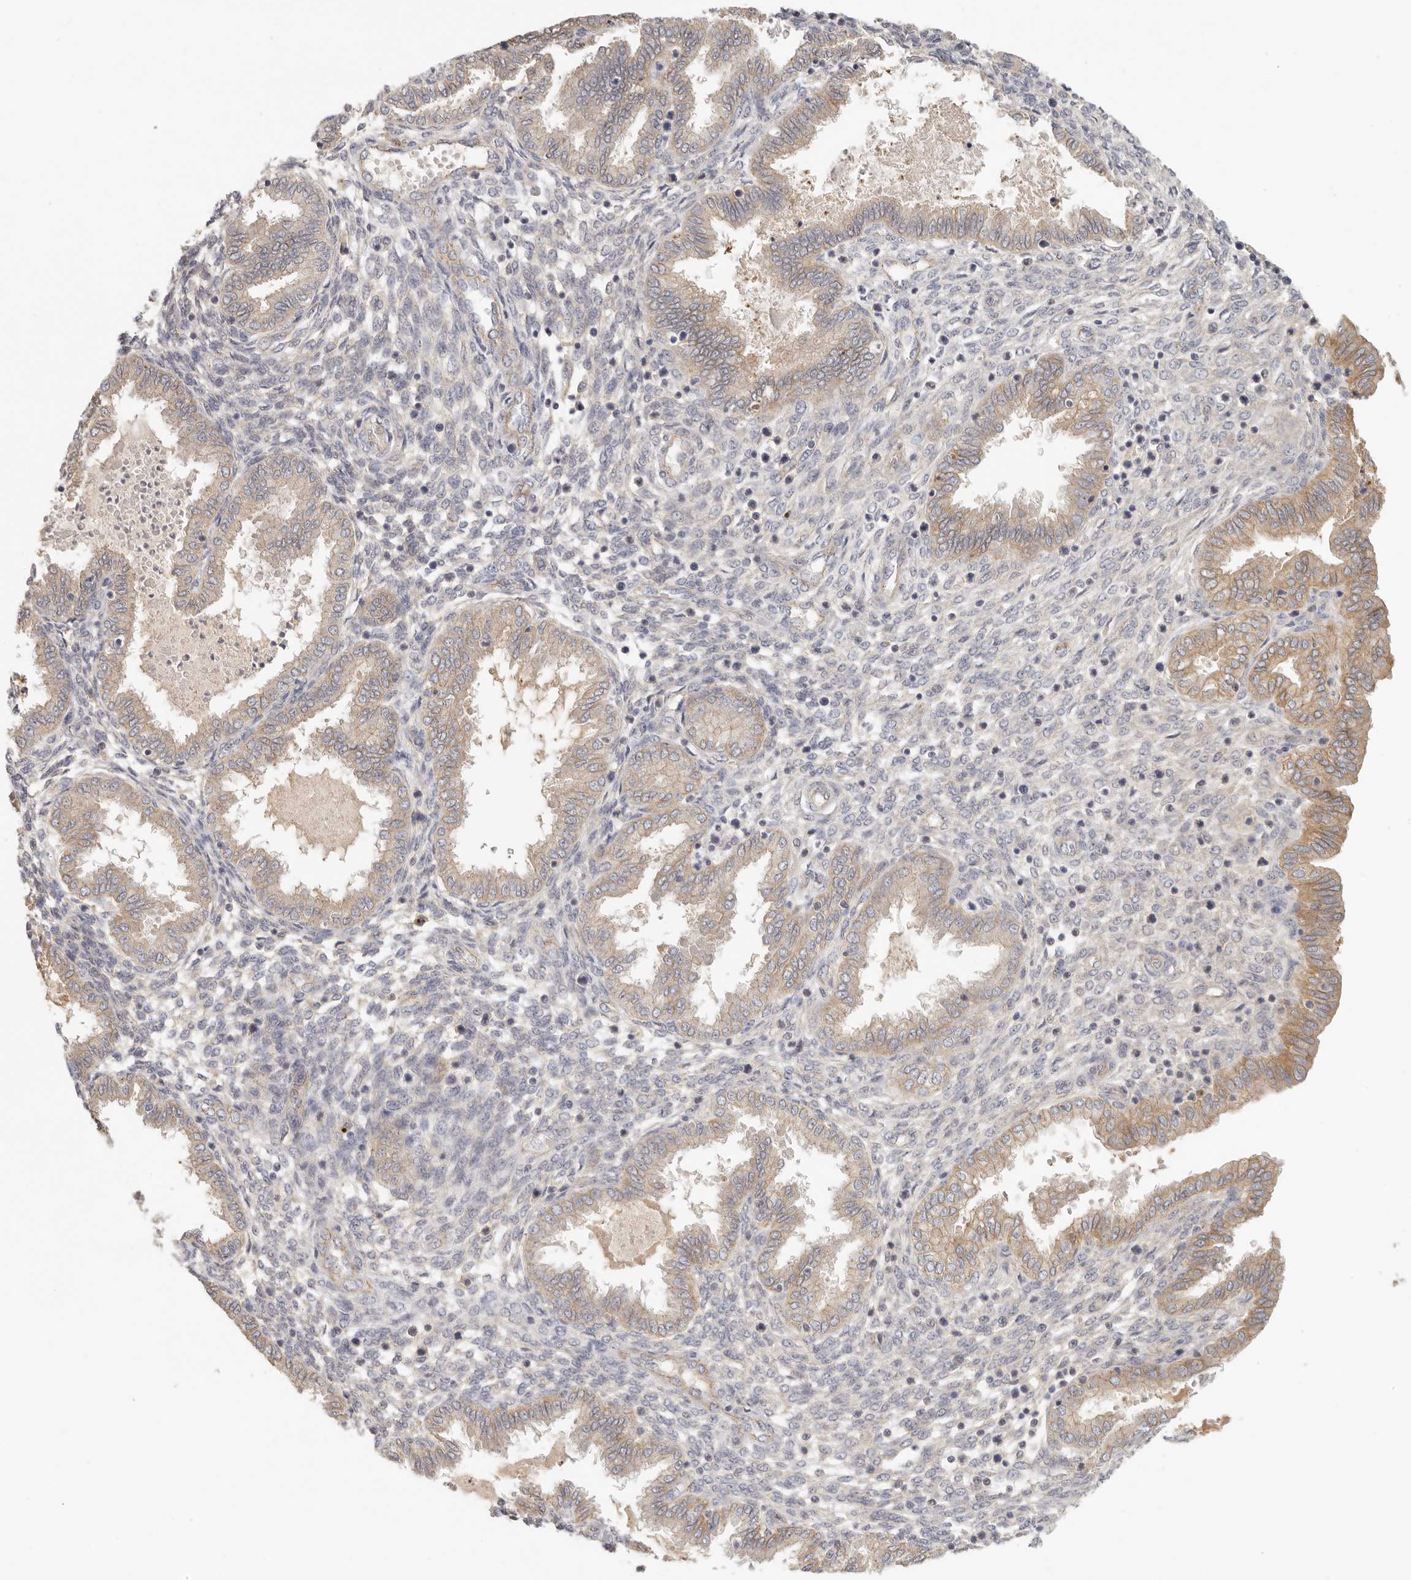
{"staining": {"intensity": "negative", "quantity": "none", "location": "none"}, "tissue": "endometrium", "cell_type": "Cells in endometrial stroma", "image_type": "normal", "snomed": [{"axis": "morphology", "description": "Normal tissue, NOS"}, {"axis": "topography", "description": "Endometrium"}], "caption": "Immunohistochemistry (IHC) histopathology image of unremarkable endometrium stained for a protein (brown), which shows no expression in cells in endometrial stroma.", "gene": "ANXA9", "patient": {"sex": "female", "age": 33}}